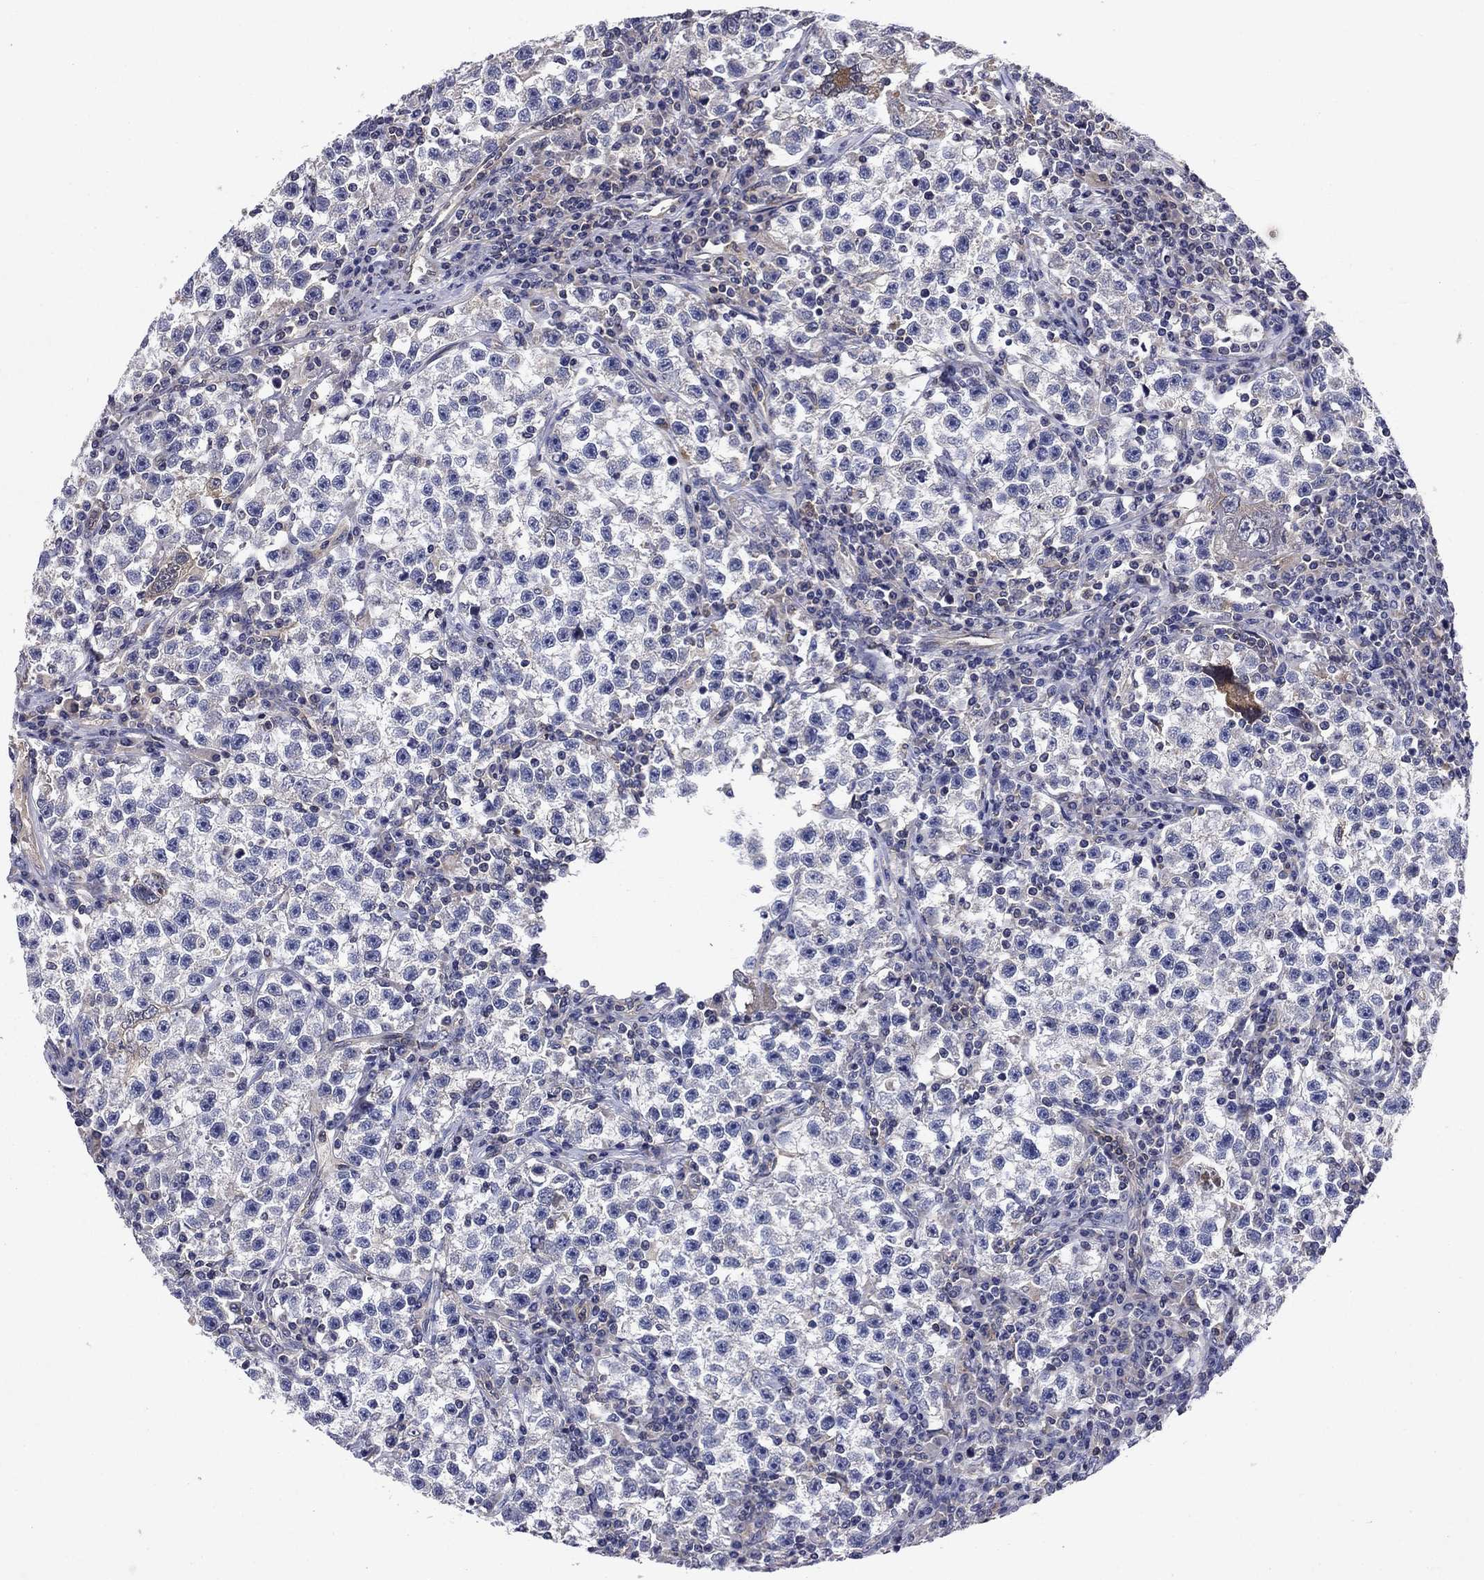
{"staining": {"intensity": "negative", "quantity": "none", "location": "none"}, "tissue": "testis cancer", "cell_type": "Tumor cells", "image_type": "cancer", "snomed": [{"axis": "morphology", "description": "Seminoma, NOS"}, {"axis": "topography", "description": "Testis"}], "caption": "A histopathology image of testis seminoma stained for a protein exhibits no brown staining in tumor cells.", "gene": "GLTP", "patient": {"sex": "male", "age": 22}}